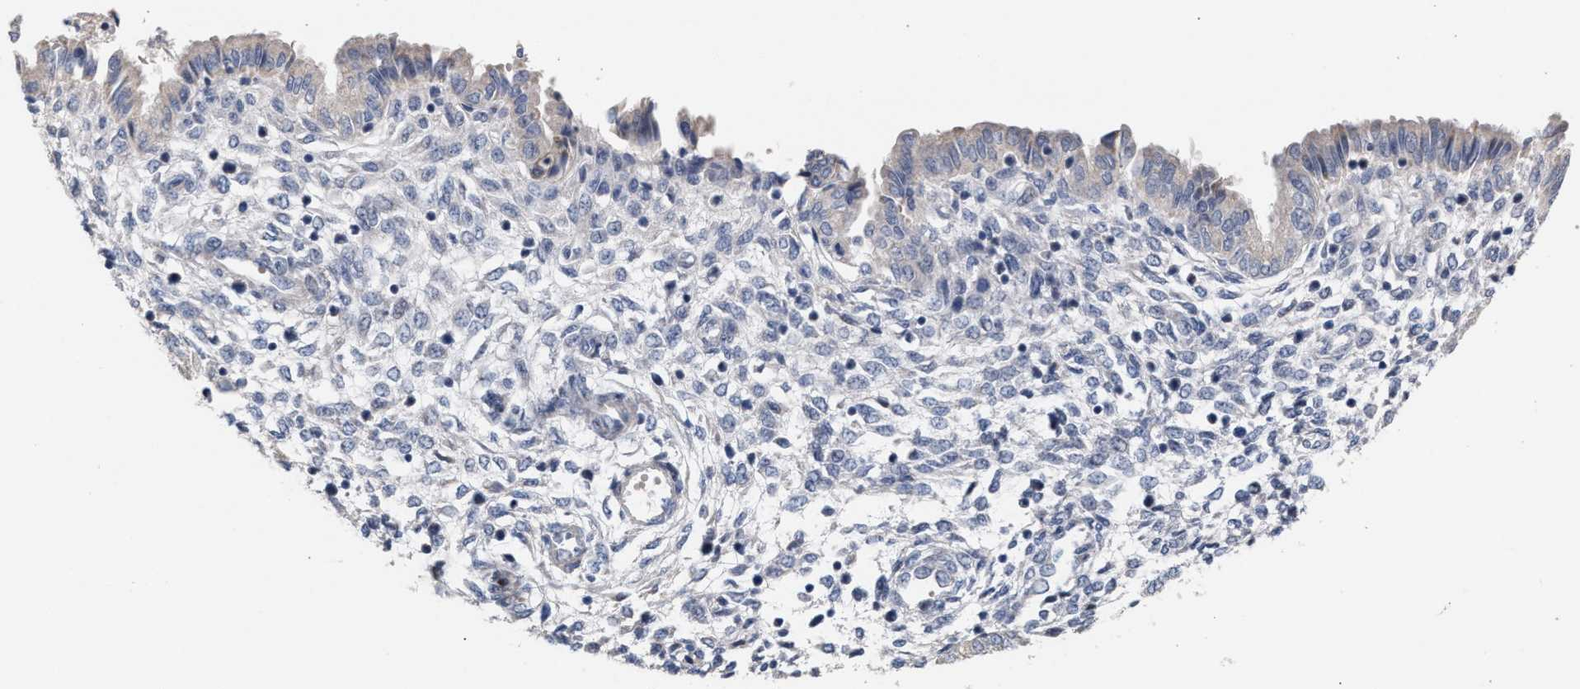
{"staining": {"intensity": "negative", "quantity": "none", "location": "none"}, "tissue": "endometrium", "cell_type": "Cells in endometrial stroma", "image_type": "normal", "snomed": [{"axis": "morphology", "description": "Normal tissue, NOS"}, {"axis": "topography", "description": "Endometrium"}], "caption": "DAB immunohistochemical staining of benign endometrium reveals no significant positivity in cells in endometrial stroma.", "gene": "RNF135", "patient": {"sex": "female", "age": 33}}